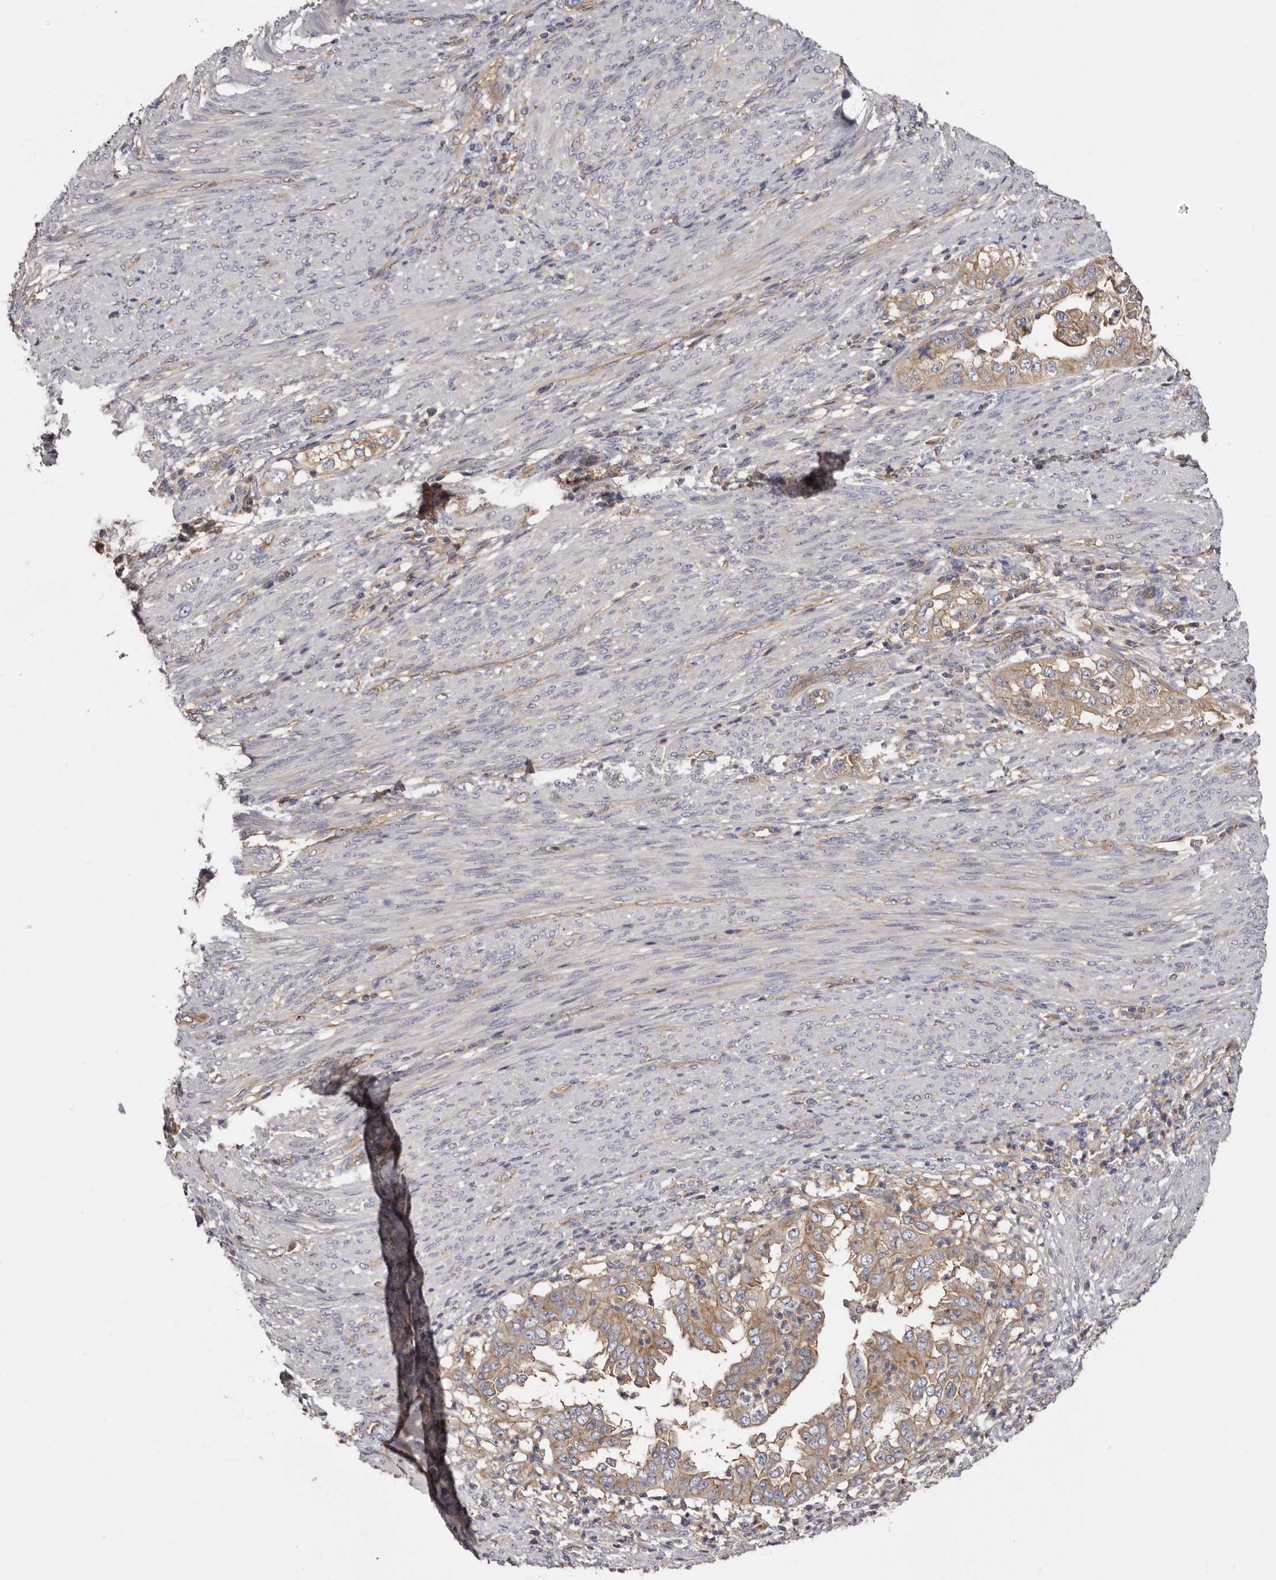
{"staining": {"intensity": "weak", "quantity": ">75%", "location": "cytoplasmic/membranous"}, "tissue": "endometrial cancer", "cell_type": "Tumor cells", "image_type": "cancer", "snomed": [{"axis": "morphology", "description": "Adenocarcinoma, NOS"}, {"axis": "topography", "description": "Endometrium"}], "caption": "Endometrial cancer (adenocarcinoma) stained with DAB (3,3'-diaminobenzidine) immunohistochemistry (IHC) displays low levels of weak cytoplasmic/membranous staining in approximately >75% of tumor cells.", "gene": "INKA2", "patient": {"sex": "female", "age": 85}}